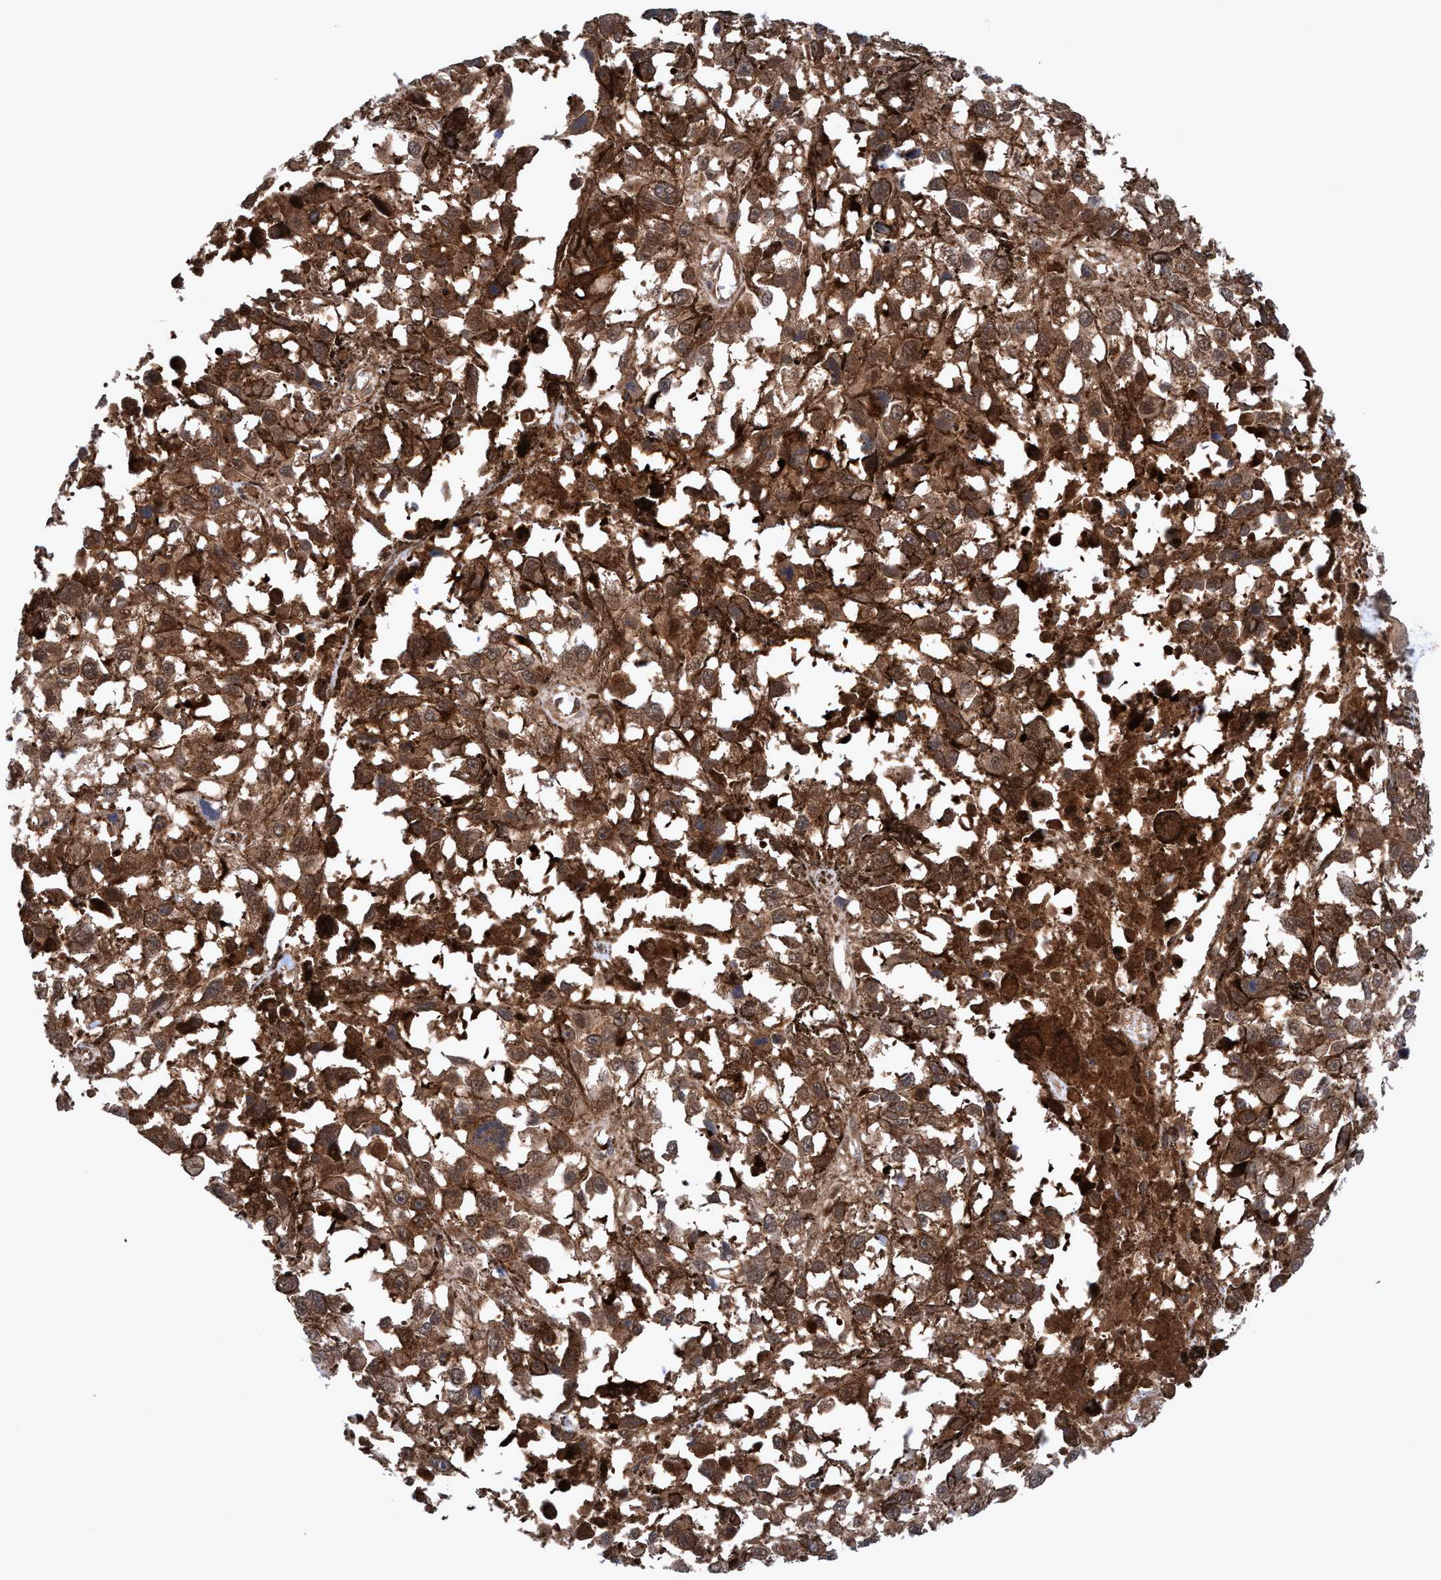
{"staining": {"intensity": "moderate", "quantity": ">75%", "location": "cytoplasmic/membranous"}, "tissue": "melanoma", "cell_type": "Tumor cells", "image_type": "cancer", "snomed": [{"axis": "morphology", "description": "Malignant melanoma, Metastatic site"}, {"axis": "topography", "description": "Lymph node"}], "caption": "Tumor cells demonstrate moderate cytoplasmic/membranous staining in approximately >75% of cells in malignant melanoma (metastatic site).", "gene": "GLOD4", "patient": {"sex": "male", "age": 59}}